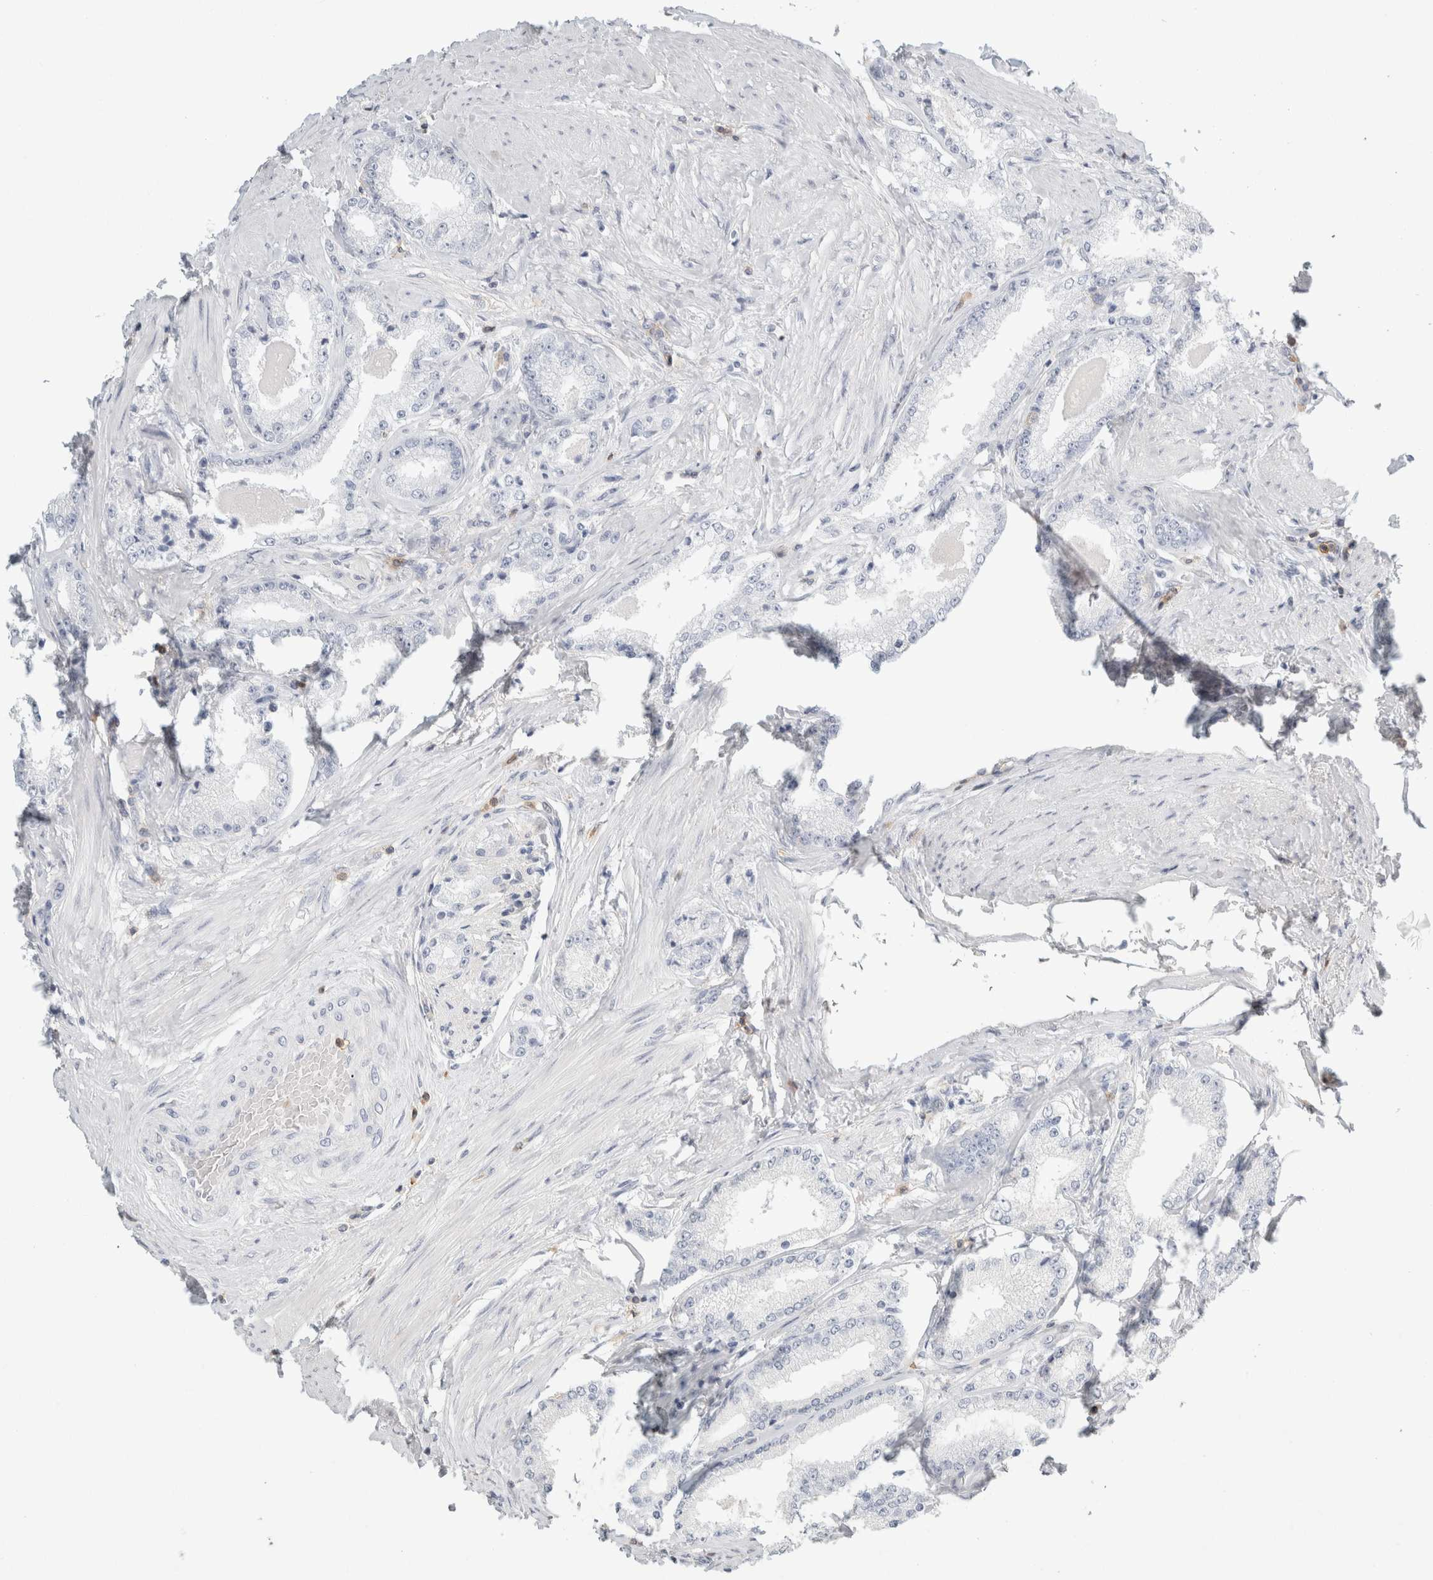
{"staining": {"intensity": "negative", "quantity": "none", "location": "none"}, "tissue": "prostate cancer", "cell_type": "Tumor cells", "image_type": "cancer", "snomed": [{"axis": "morphology", "description": "Adenocarcinoma, Low grade"}, {"axis": "topography", "description": "Prostate"}], "caption": "This is an immunohistochemistry micrograph of low-grade adenocarcinoma (prostate). There is no positivity in tumor cells.", "gene": "P2RY2", "patient": {"sex": "male", "age": 63}}